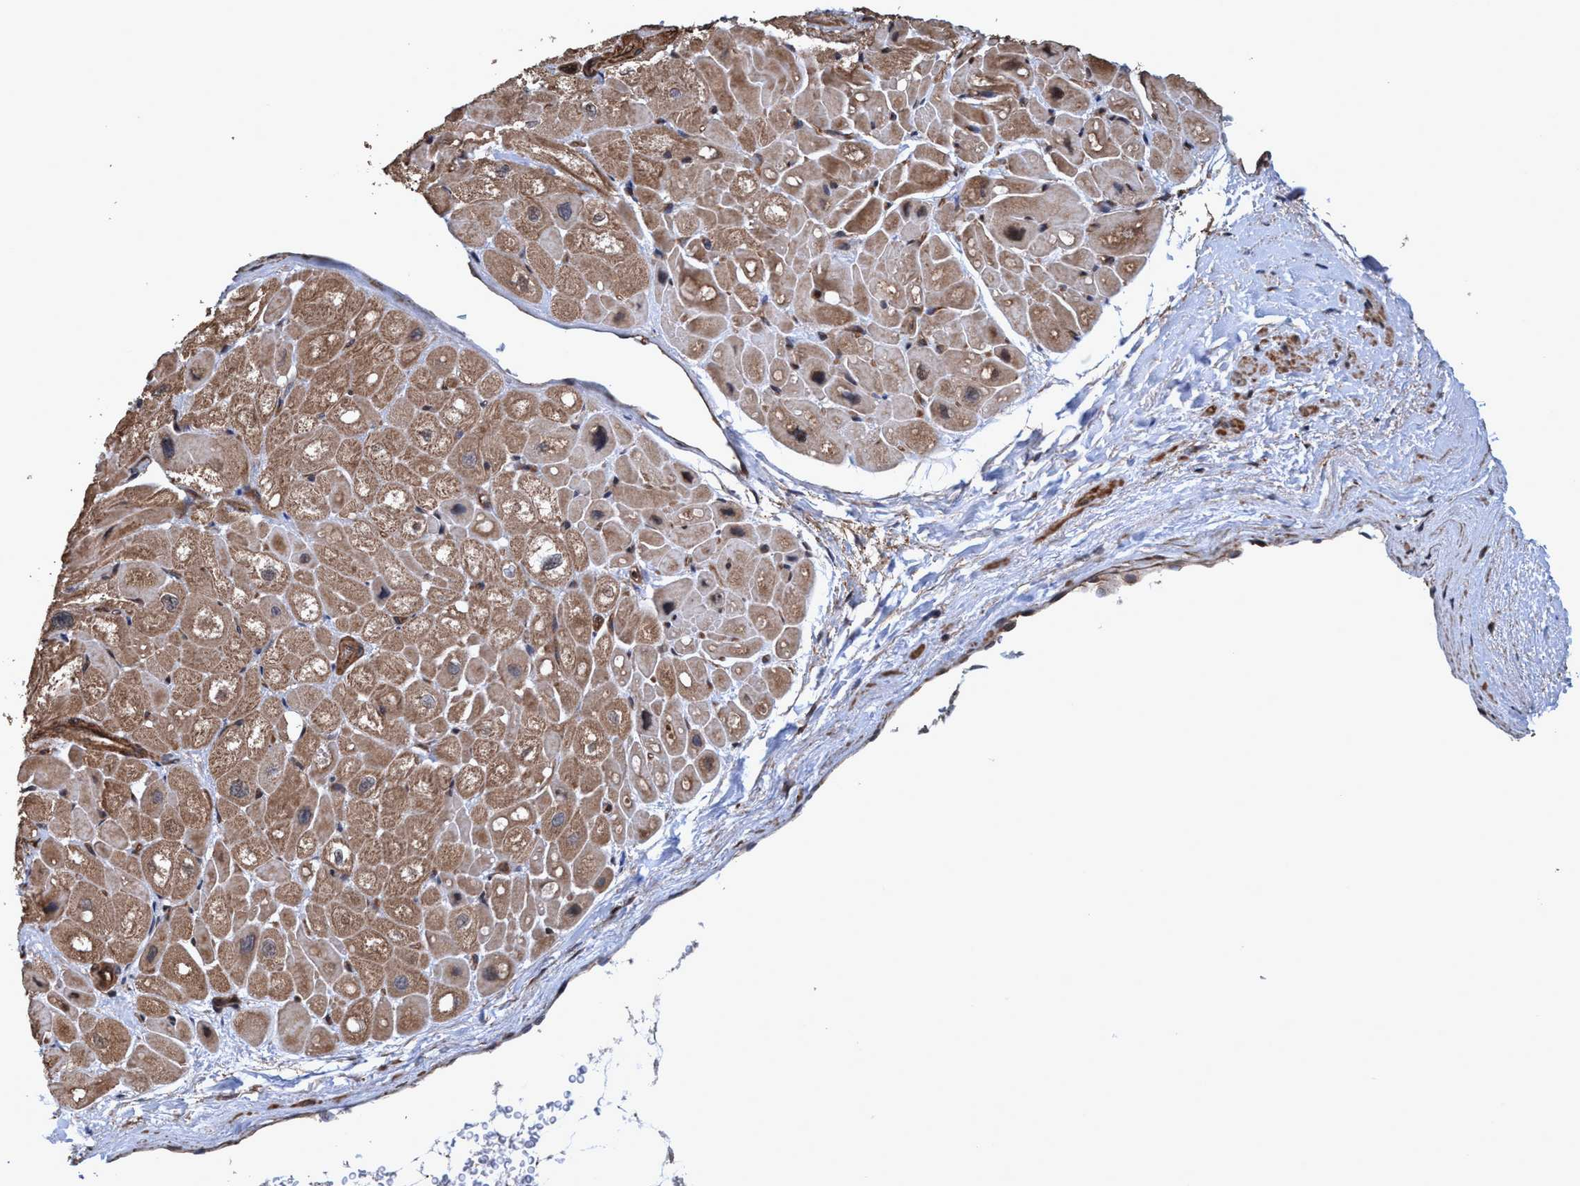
{"staining": {"intensity": "moderate", "quantity": ">75%", "location": "cytoplasmic/membranous"}, "tissue": "heart muscle", "cell_type": "Cardiomyocytes", "image_type": "normal", "snomed": [{"axis": "morphology", "description": "Normal tissue, NOS"}, {"axis": "topography", "description": "Heart"}], "caption": "IHC (DAB (3,3'-diaminobenzidine)) staining of unremarkable human heart muscle displays moderate cytoplasmic/membranous protein positivity in about >75% of cardiomyocytes. The protein of interest is stained brown, and the nuclei are stained in blue (DAB (3,3'-diaminobenzidine) IHC with brightfield microscopy, high magnification).", "gene": "TRPC7", "patient": {"sex": "male", "age": 49}}